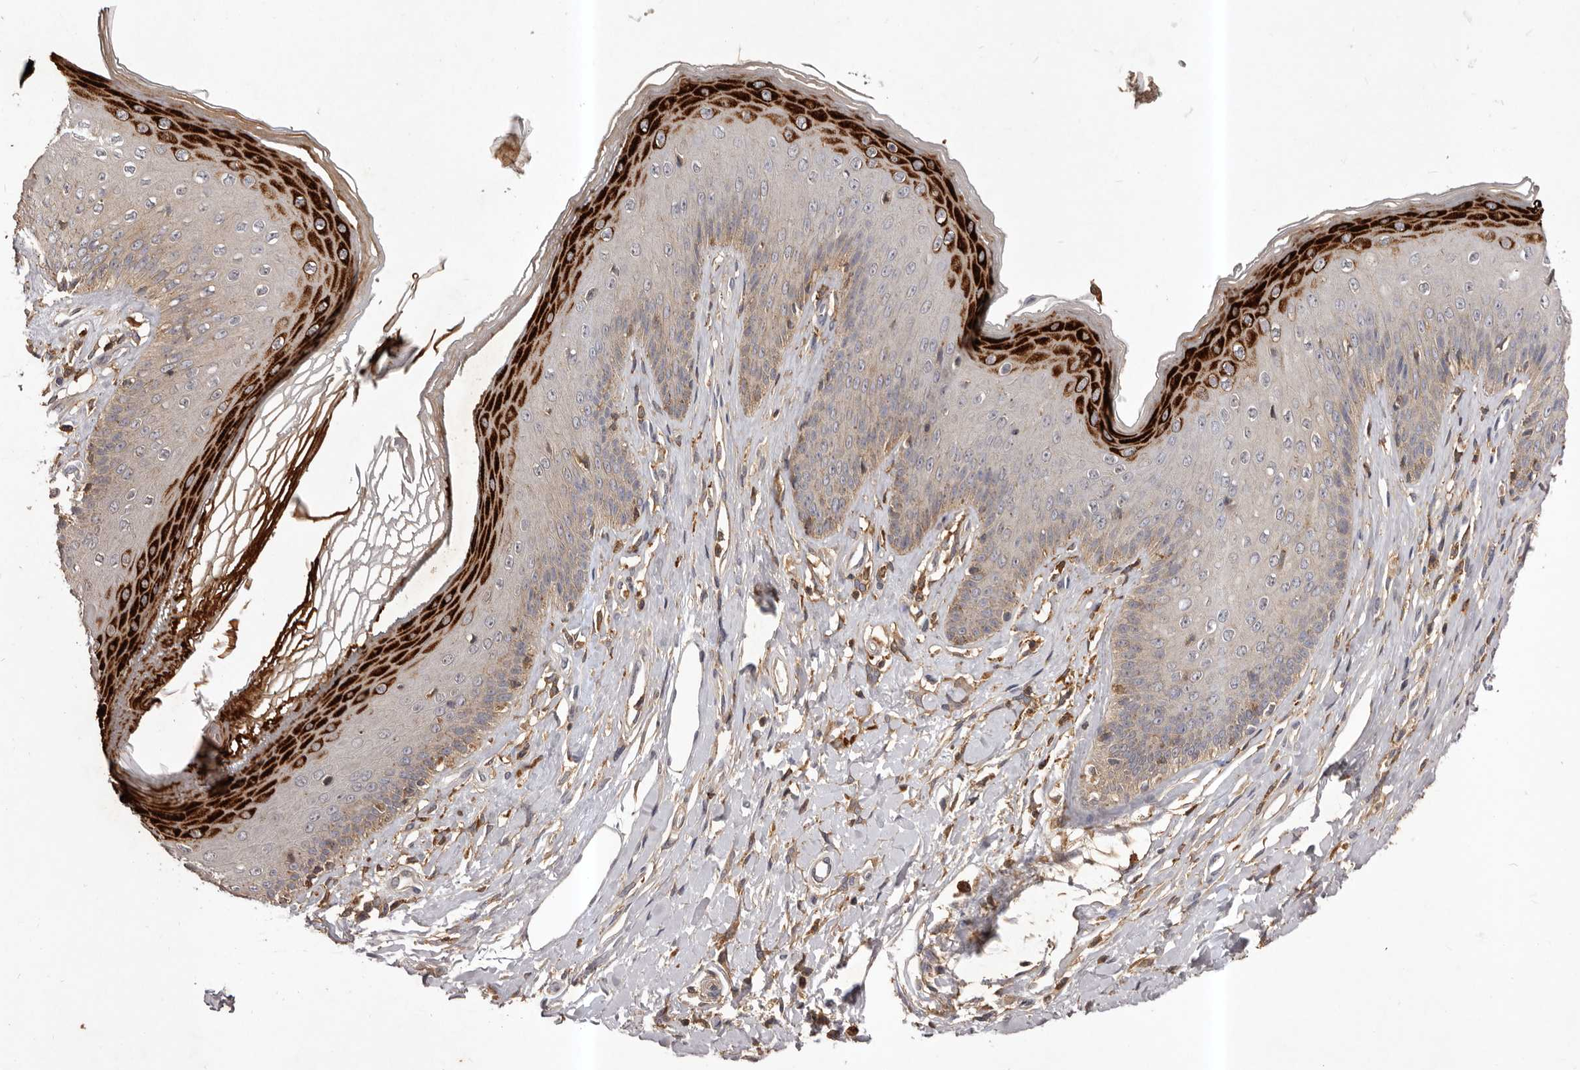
{"staining": {"intensity": "strong", "quantity": "<25%", "location": "cytoplasmic/membranous"}, "tissue": "skin", "cell_type": "Epidermal cells", "image_type": "normal", "snomed": [{"axis": "morphology", "description": "Normal tissue, NOS"}, {"axis": "morphology", "description": "Squamous cell carcinoma, NOS"}, {"axis": "topography", "description": "Vulva"}], "caption": "A medium amount of strong cytoplasmic/membranous positivity is appreciated in about <25% of epidermal cells in unremarkable skin.", "gene": "GLIPR2", "patient": {"sex": "female", "age": 85}}